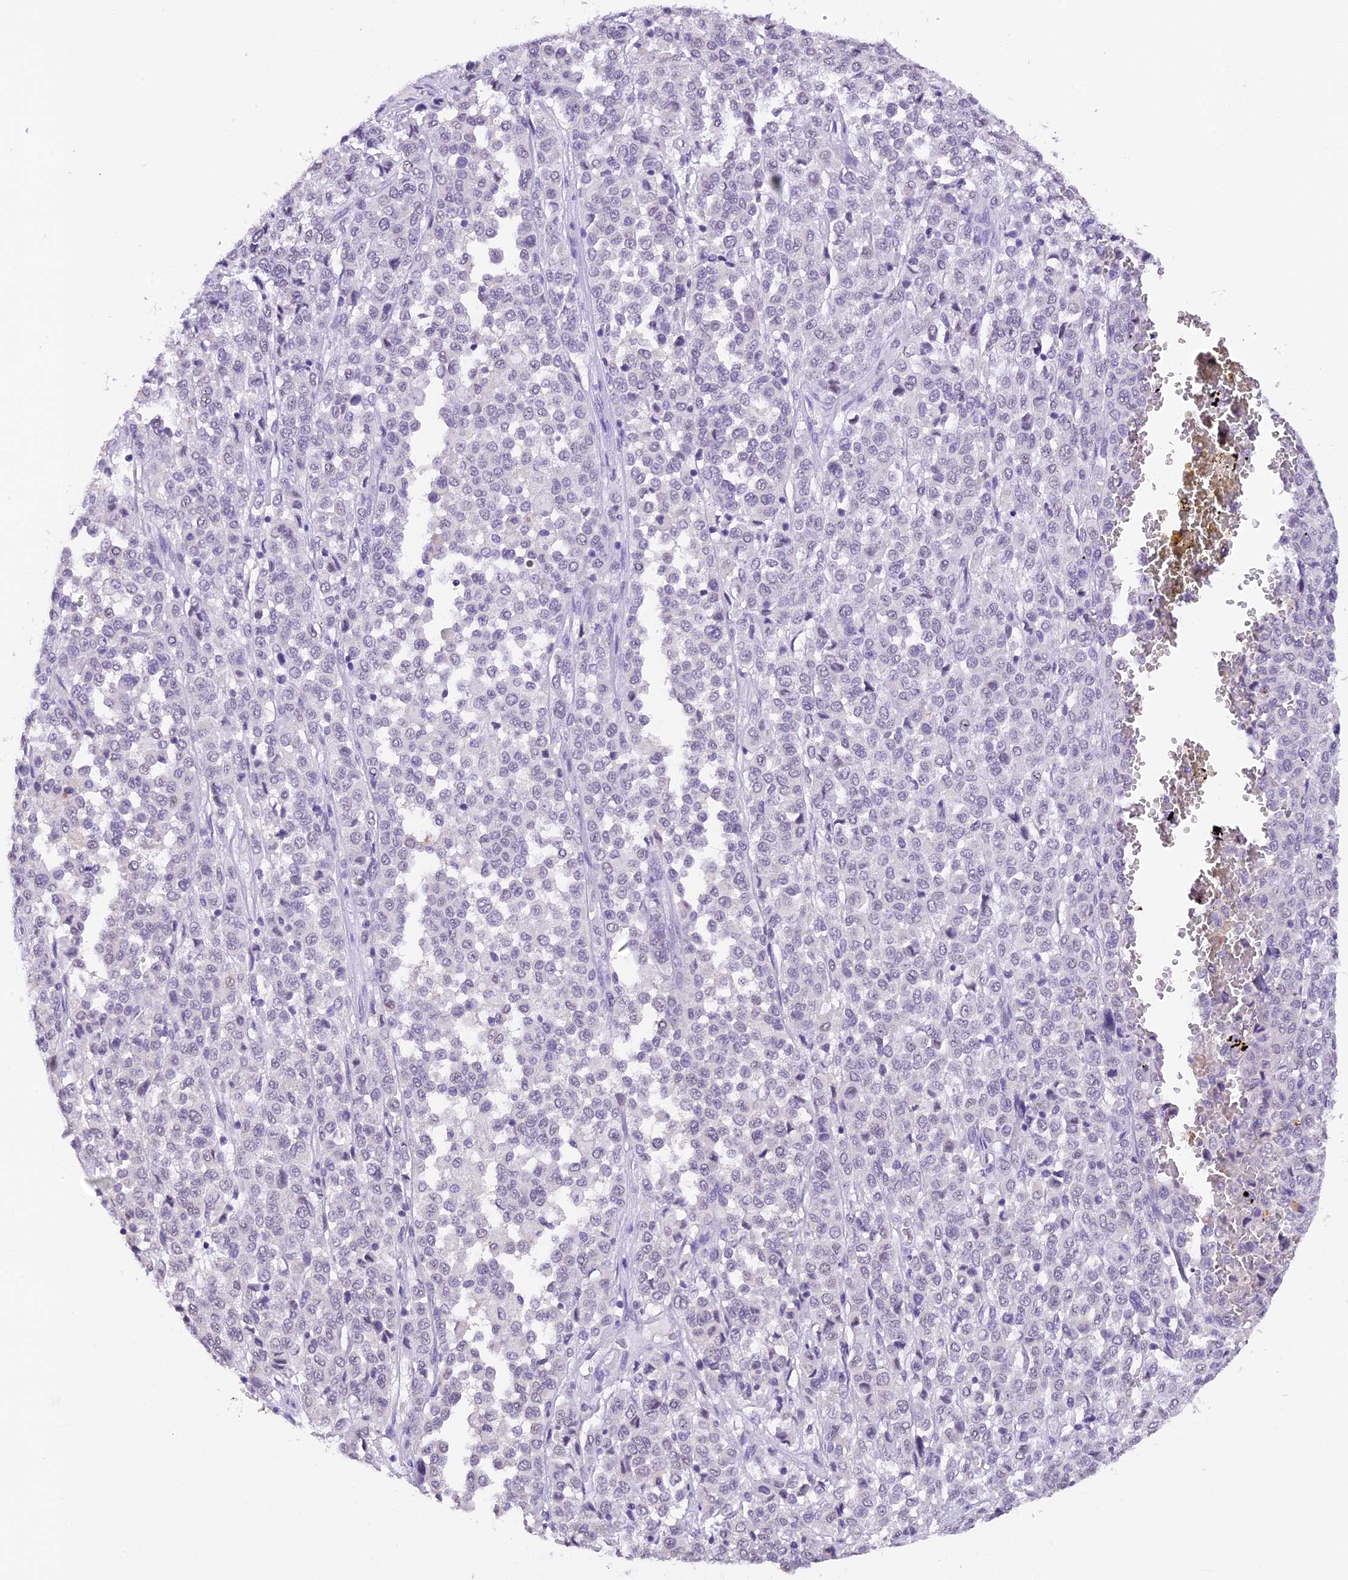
{"staining": {"intensity": "negative", "quantity": "none", "location": "none"}, "tissue": "melanoma", "cell_type": "Tumor cells", "image_type": "cancer", "snomed": [{"axis": "morphology", "description": "Malignant melanoma, Metastatic site"}, {"axis": "topography", "description": "Pancreas"}], "caption": "A photomicrograph of melanoma stained for a protein exhibits no brown staining in tumor cells. (Brightfield microscopy of DAB immunohistochemistry (IHC) at high magnification).", "gene": "AHSP", "patient": {"sex": "female", "age": 30}}